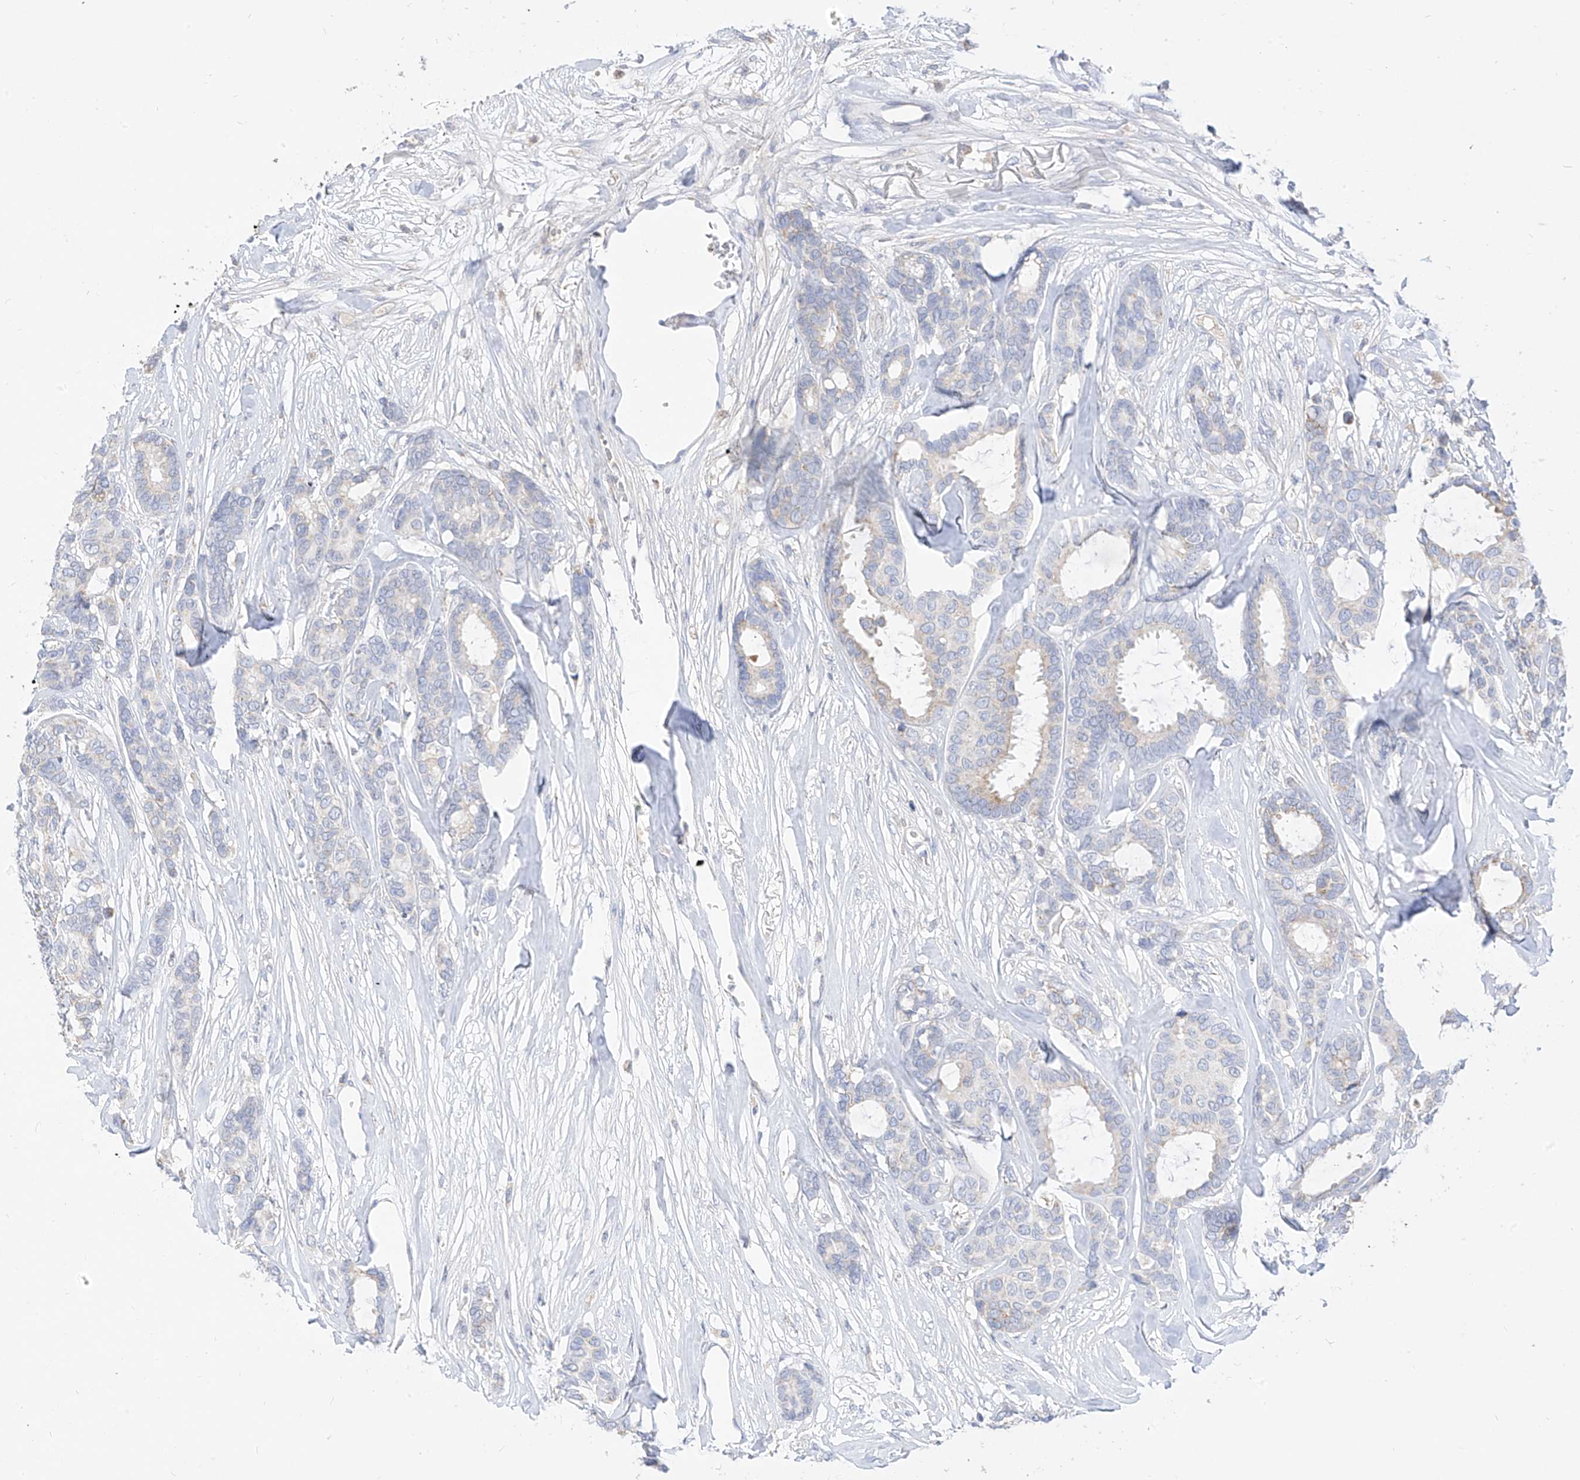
{"staining": {"intensity": "weak", "quantity": "<25%", "location": "cytoplasmic/membranous"}, "tissue": "breast cancer", "cell_type": "Tumor cells", "image_type": "cancer", "snomed": [{"axis": "morphology", "description": "Duct carcinoma"}, {"axis": "topography", "description": "Breast"}], "caption": "Breast cancer (invasive ductal carcinoma) stained for a protein using IHC shows no staining tumor cells.", "gene": "RASA2", "patient": {"sex": "female", "age": 87}}